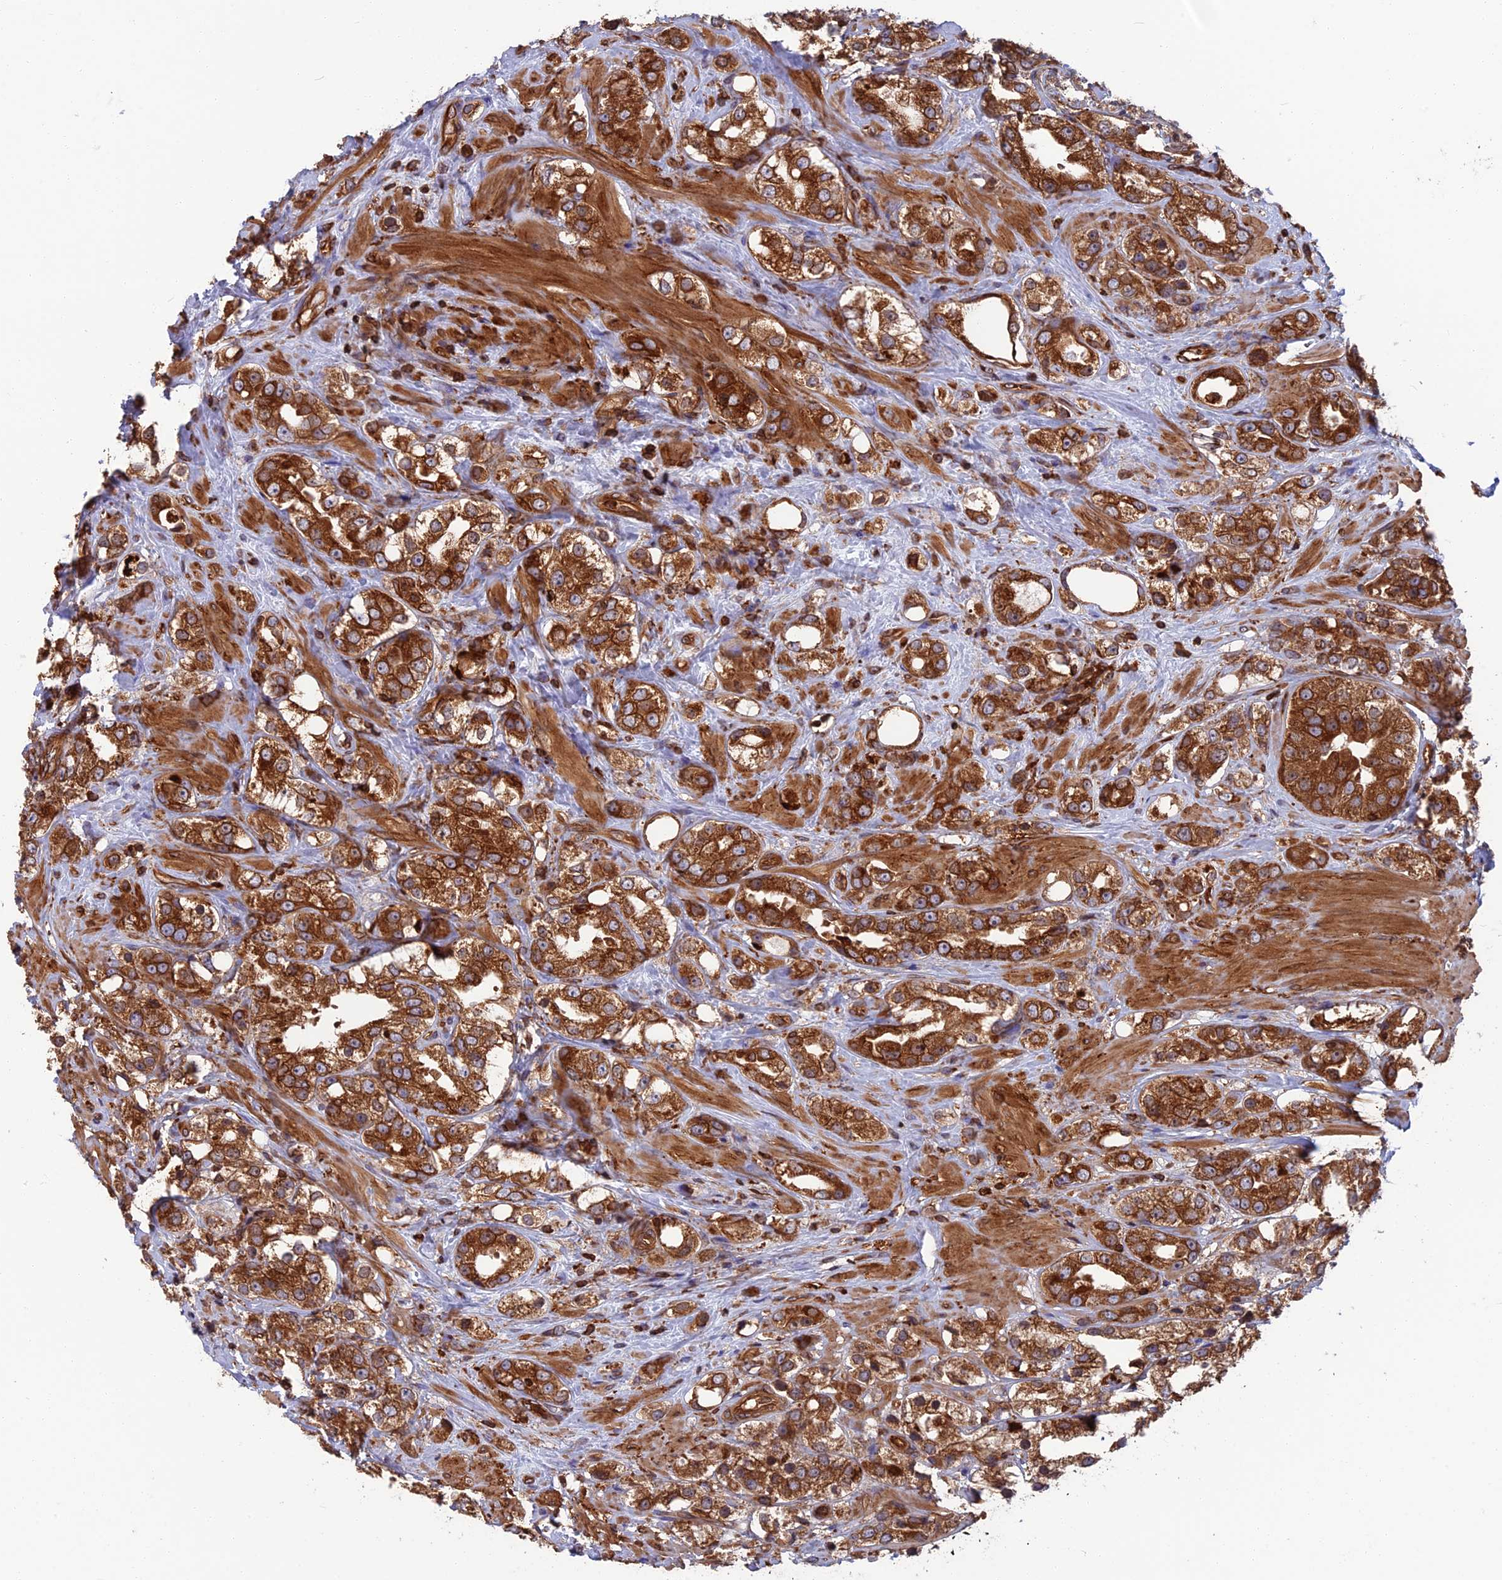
{"staining": {"intensity": "strong", "quantity": ">75%", "location": "cytoplasmic/membranous"}, "tissue": "prostate cancer", "cell_type": "Tumor cells", "image_type": "cancer", "snomed": [{"axis": "morphology", "description": "Adenocarcinoma, NOS"}, {"axis": "topography", "description": "Prostate"}], "caption": "An image of prostate adenocarcinoma stained for a protein exhibits strong cytoplasmic/membranous brown staining in tumor cells.", "gene": "WDR1", "patient": {"sex": "male", "age": 79}}